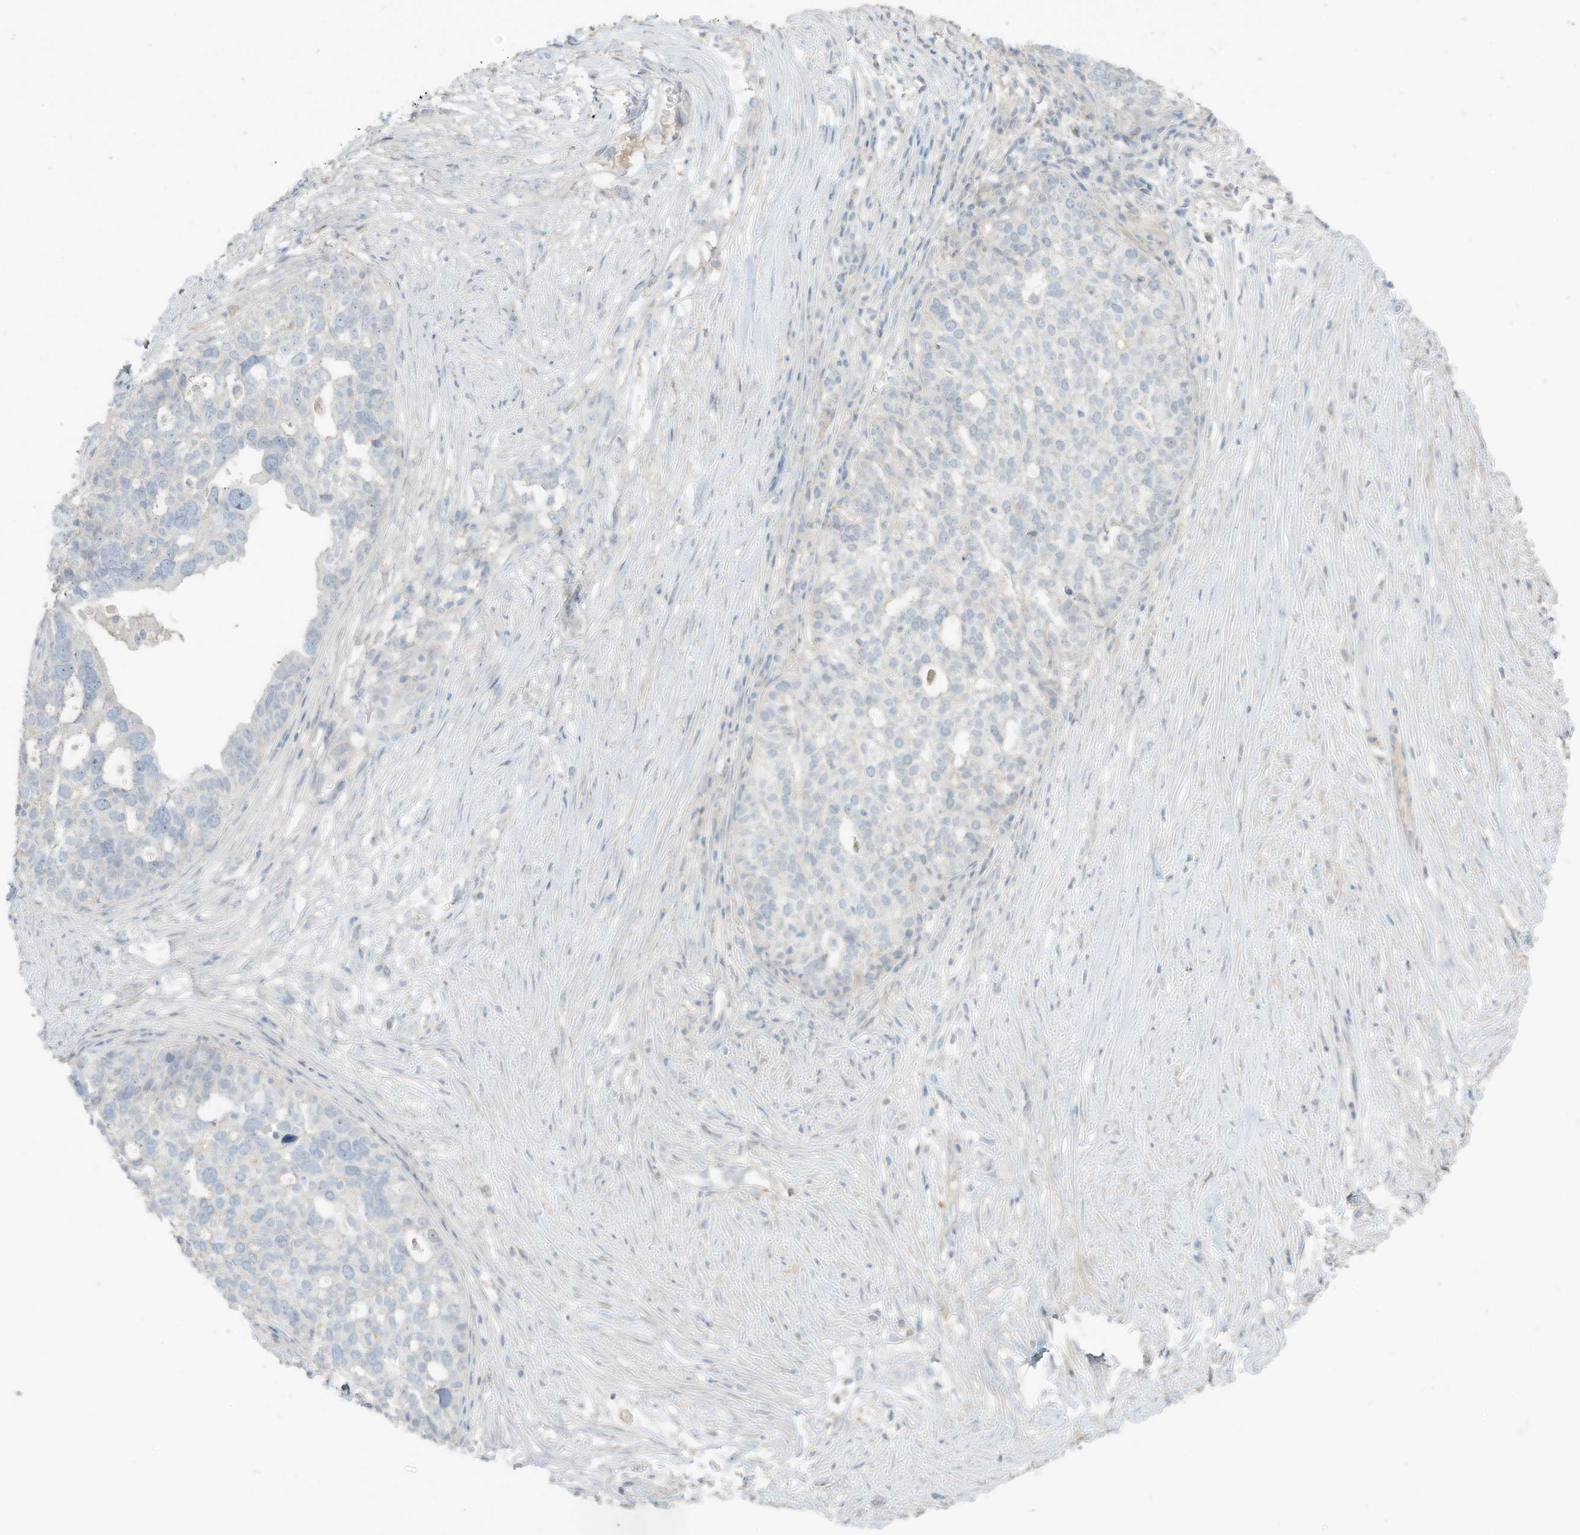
{"staining": {"intensity": "negative", "quantity": "none", "location": "none"}, "tissue": "ovarian cancer", "cell_type": "Tumor cells", "image_type": "cancer", "snomed": [{"axis": "morphology", "description": "Cystadenocarcinoma, serous, NOS"}, {"axis": "topography", "description": "Ovary"}], "caption": "There is no significant positivity in tumor cells of ovarian cancer.", "gene": "ZBTB41", "patient": {"sex": "female", "age": 59}}